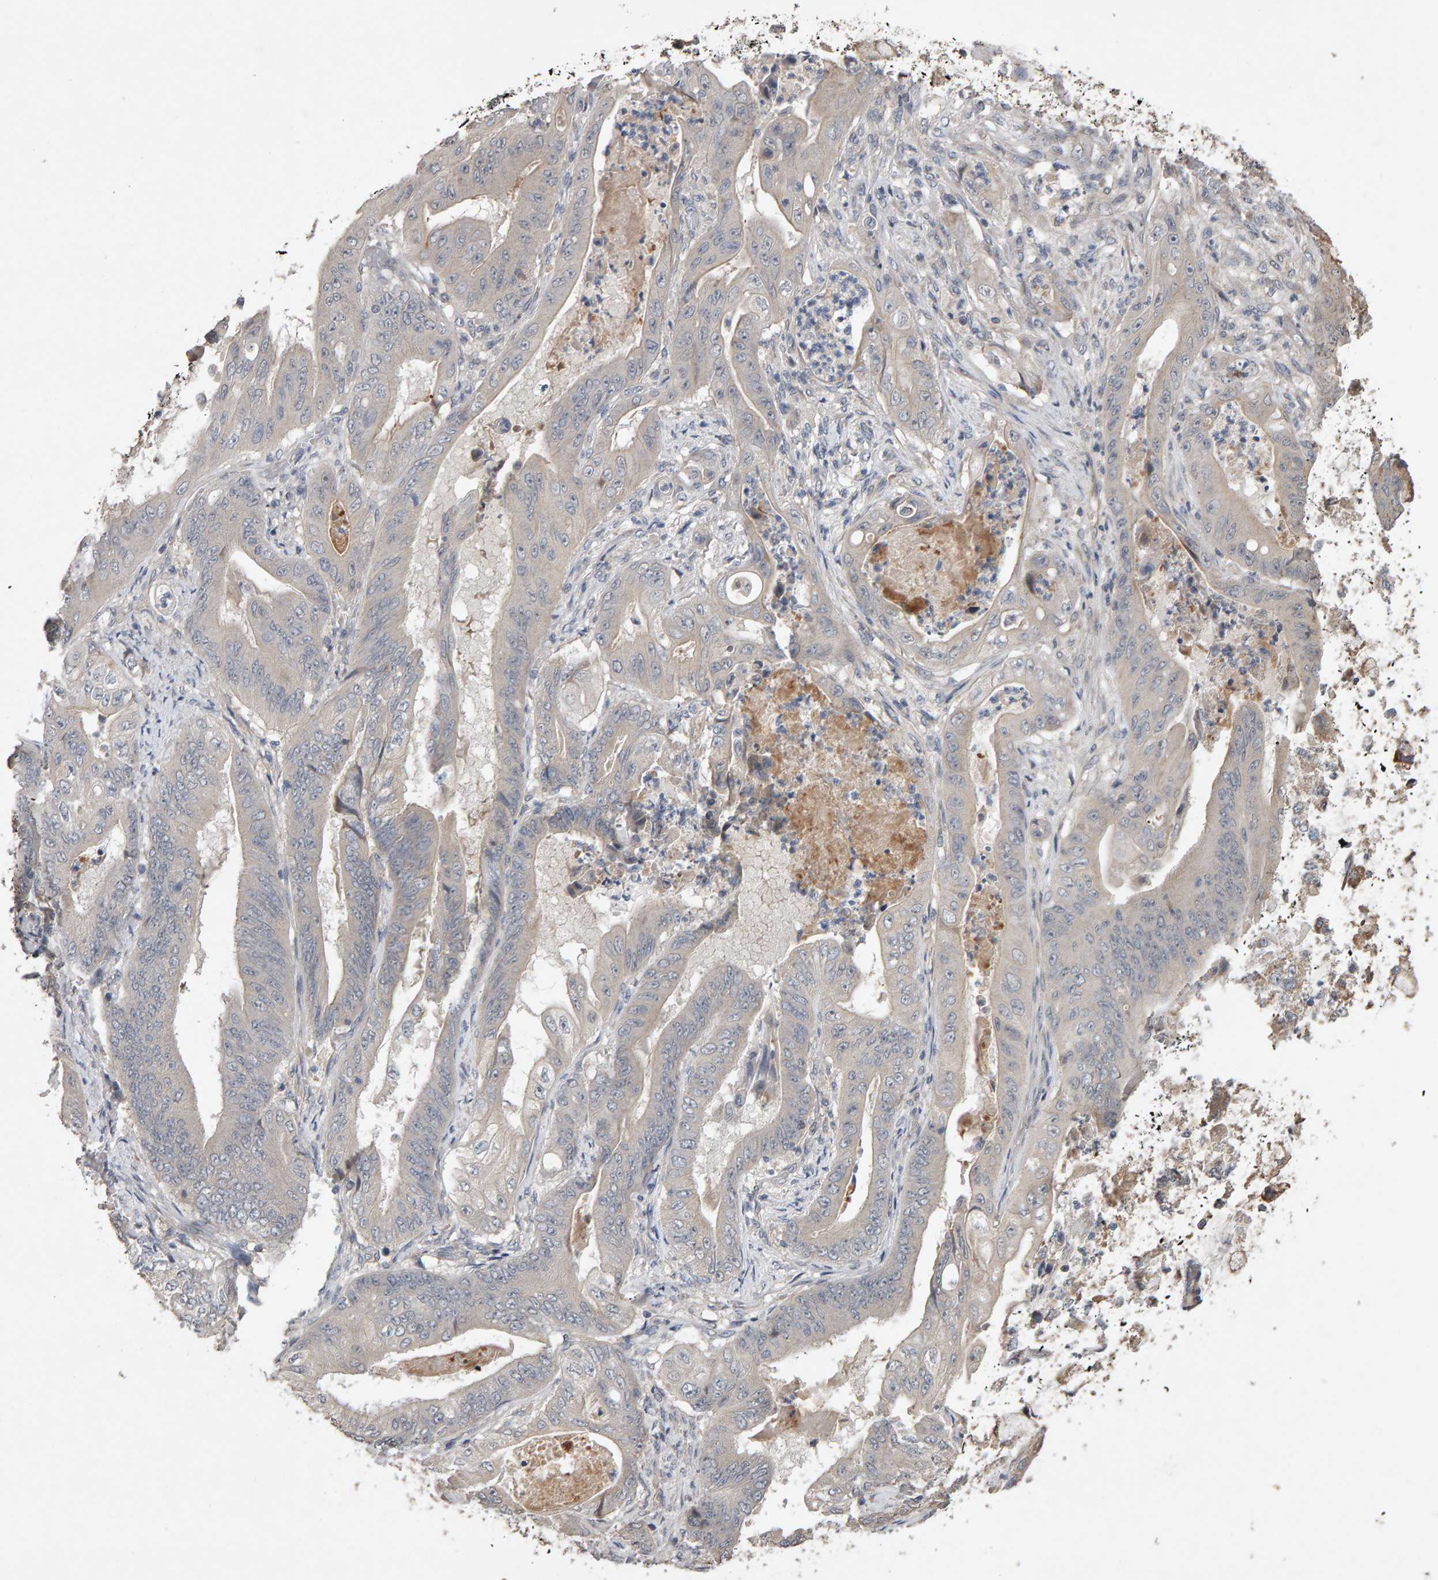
{"staining": {"intensity": "negative", "quantity": "none", "location": "none"}, "tissue": "stomach cancer", "cell_type": "Tumor cells", "image_type": "cancer", "snomed": [{"axis": "morphology", "description": "Normal tissue, NOS"}, {"axis": "morphology", "description": "Adenocarcinoma, NOS"}, {"axis": "topography", "description": "Stomach"}], "caption": "IHC image of neoplastic tissue: stomach cancer stained with DAB reveals no significant protein expression in tumor cells.", "gene": "COASY", "patient": {"sex": "male", "age": 62}}